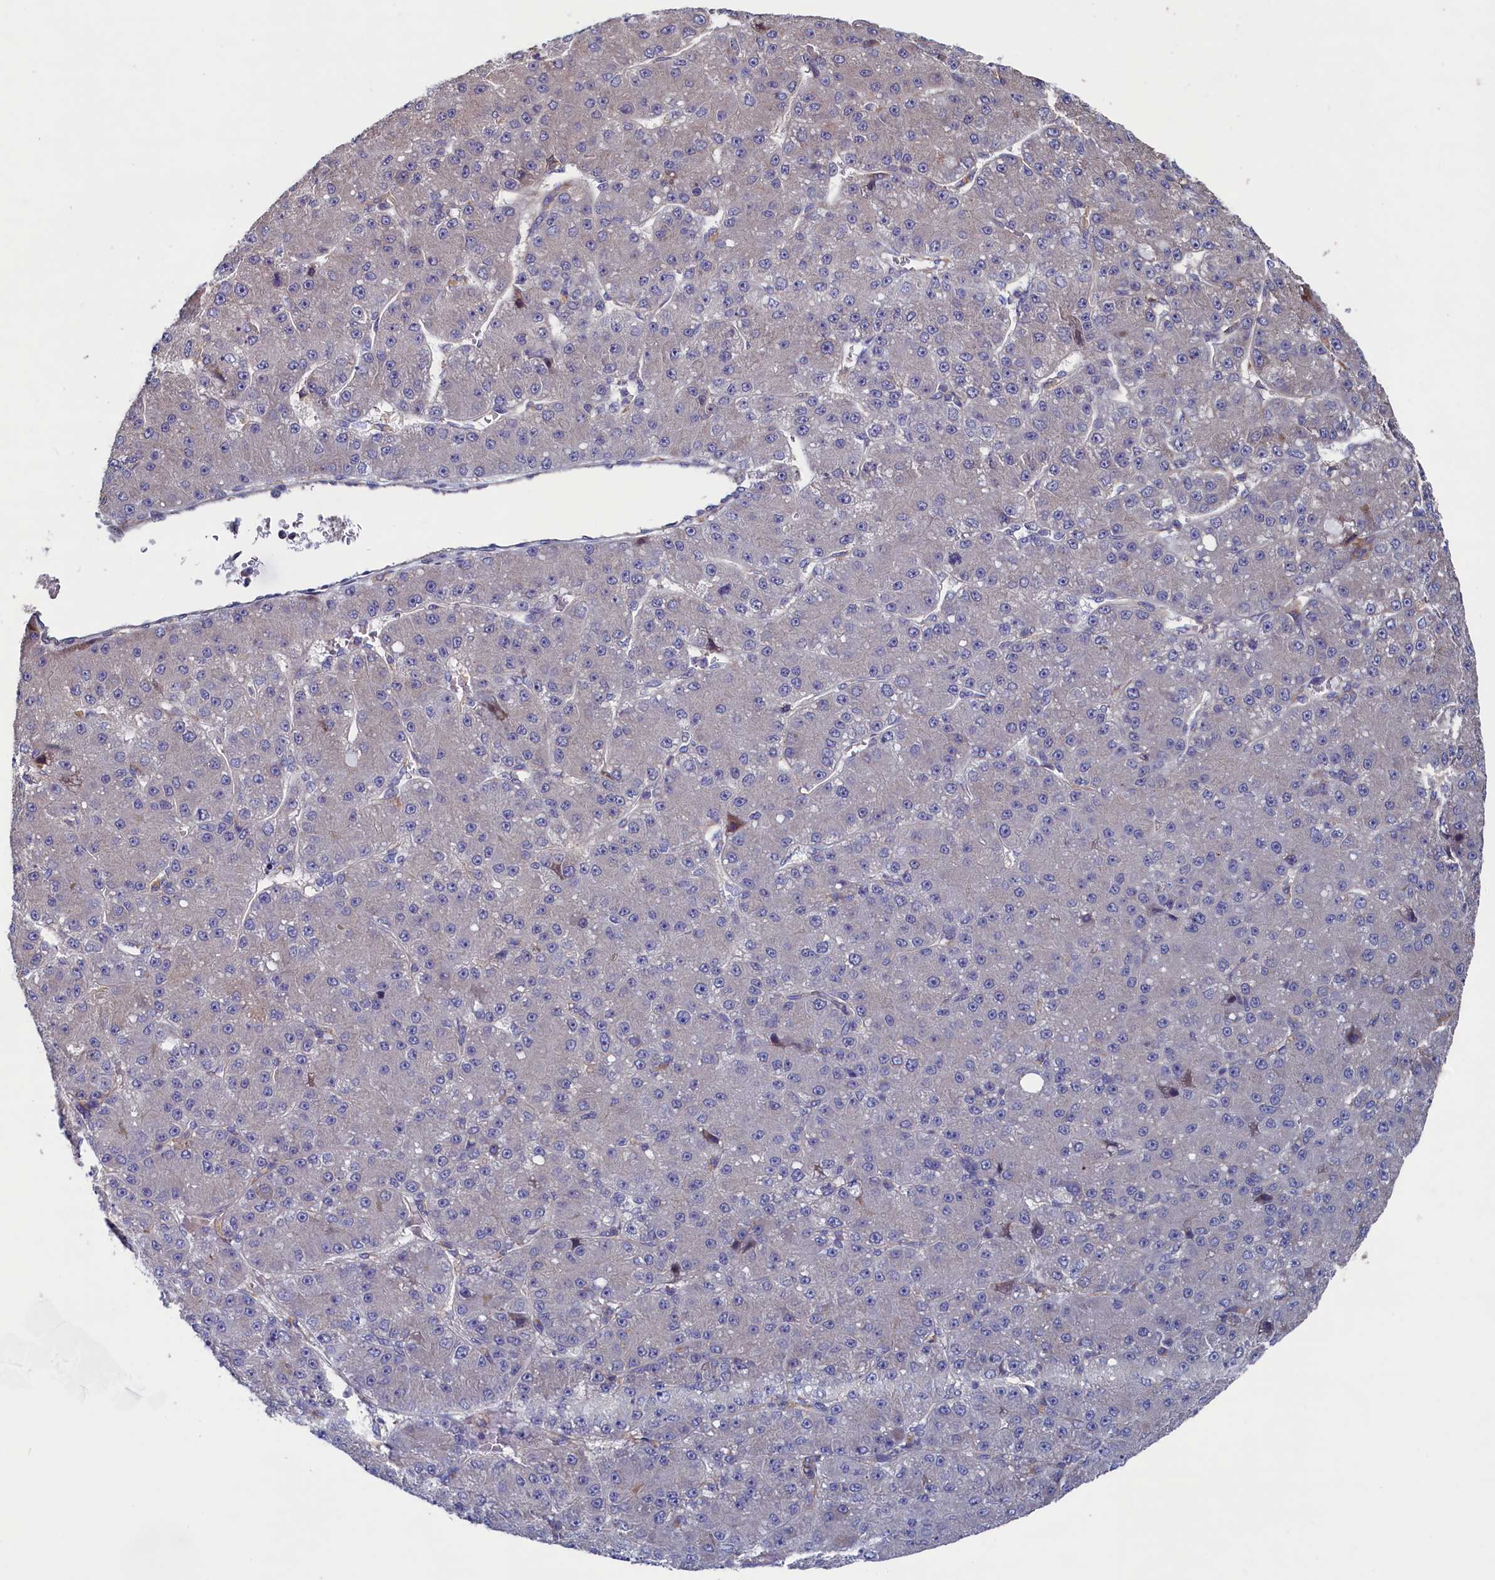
{"staining": {"intensity": "negative", "quantity": "none", "location": "none"}, "tissue": "liver cancer", "cell_type": "Tumor cells", "image_type": "cancer", "snomed": [{"axis": "morphology", "description": "Carcinoma, Hepatocellular, NOS"}, {"axis": "topography", "description": "Liver"}], "caption": "Immunohistochemistry (IHC) histopathology image of liver hepatocellular carcinoma stained for a protein (brown), which shows no positivity in tumor cells. (Stains: DAB immunohistochemistry with hematoxylin counter stain, Microscopy: brightfield microscopy at high magnification).", "gene": "SPATA13", "patient": {"sex": "male", "age": 67}}